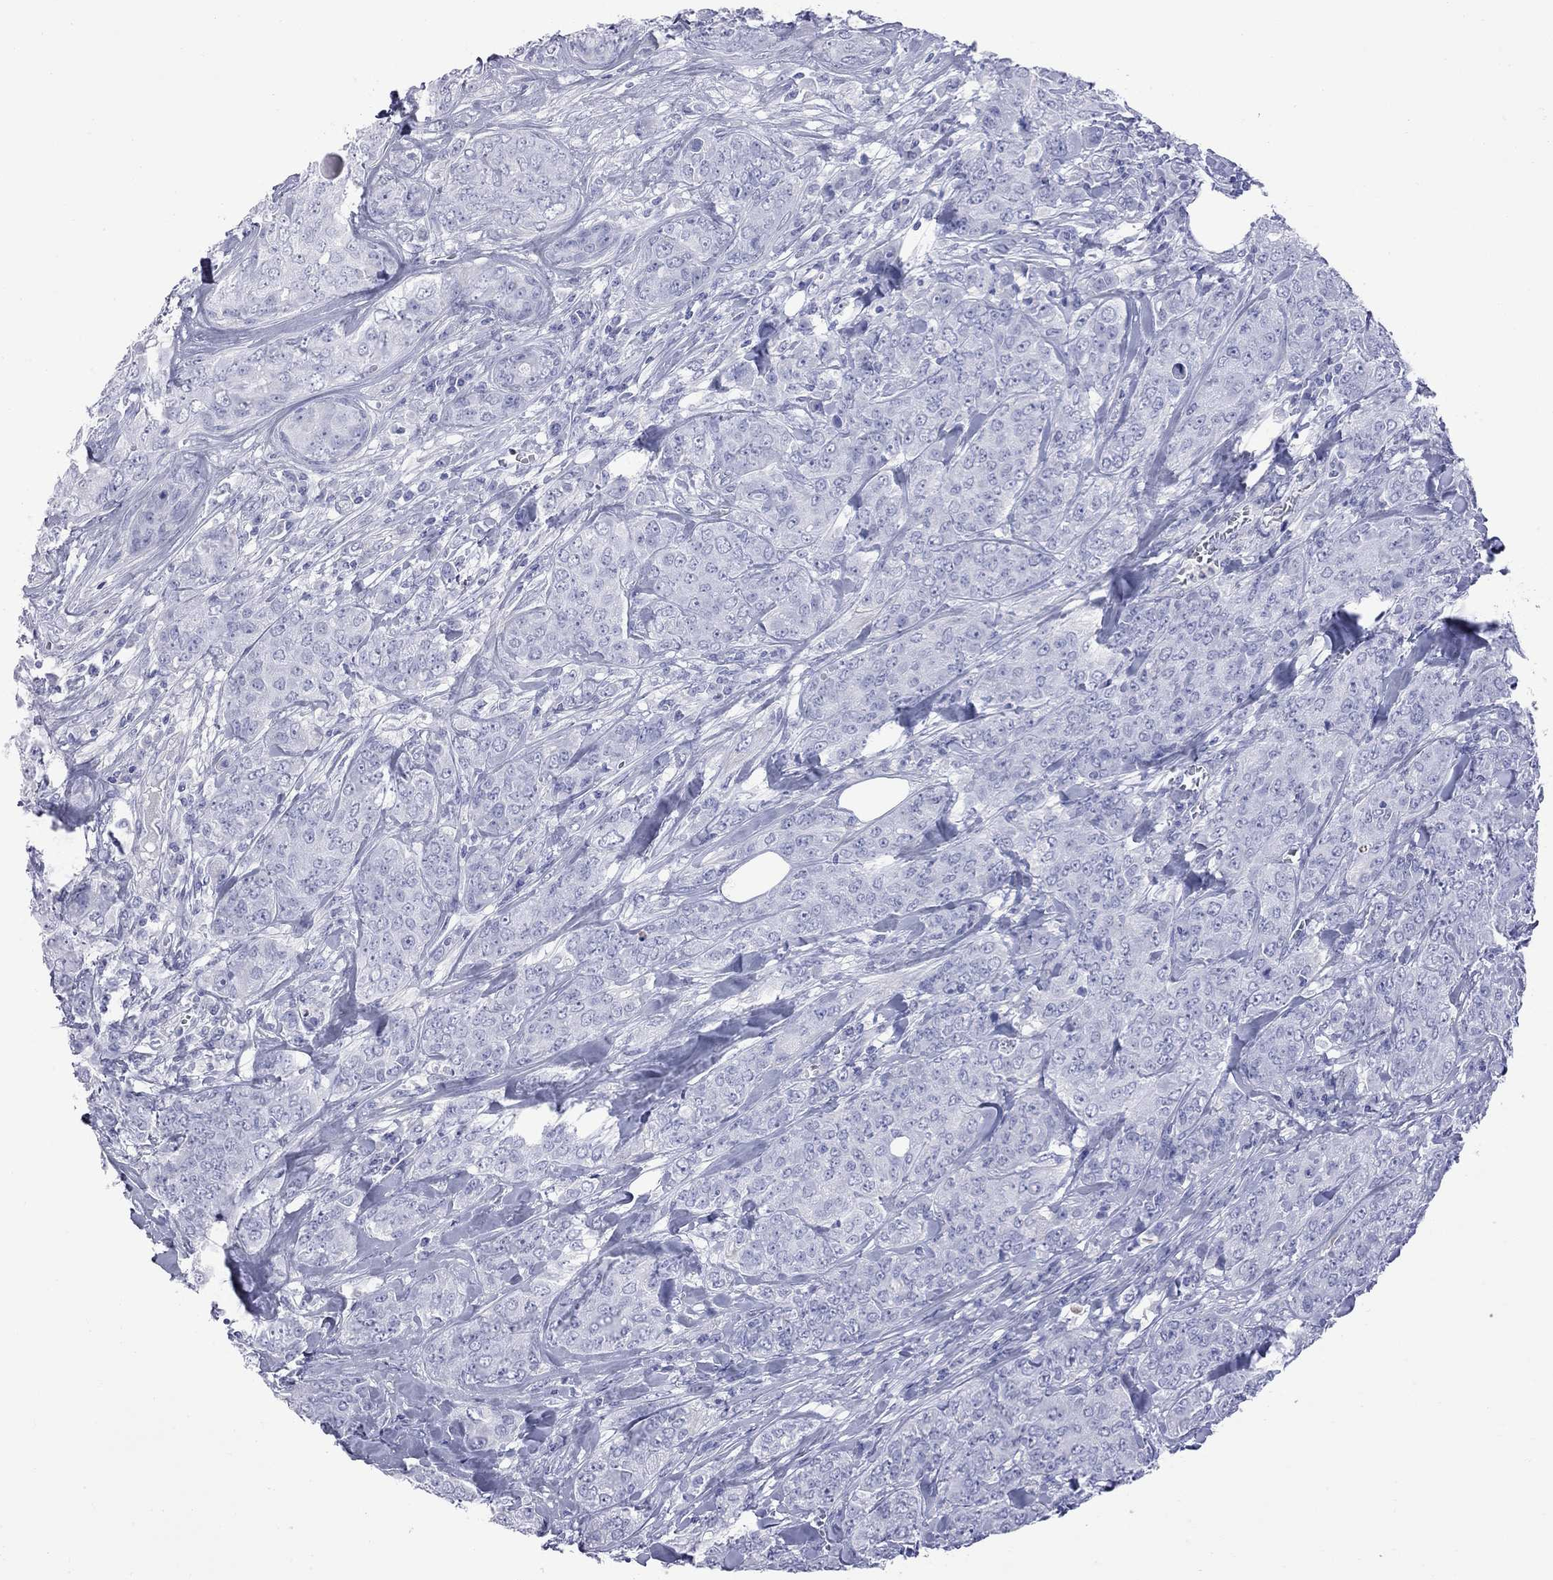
{"staining": {"intensity": "negative", "quantity": "none", "location": "none"}, "tissue": "breast cancer", "cell_type": "Tumor cells", "image_type": "cancer", "snomed": [{"axis": "morphology", "description": "Duct carcinoma"}, {"axis": "topography", "description": "Breast"}], "caption": "High power microscopy image of an IHC histopathology image of breast cancer (infiltrating ductal carcinoma), revealing no significant positivity in tumor cells. (IHC, brightfield microscopy, high magnification).", "gene": "S100A3", "patient": {"sex": "female", "age": 43}}